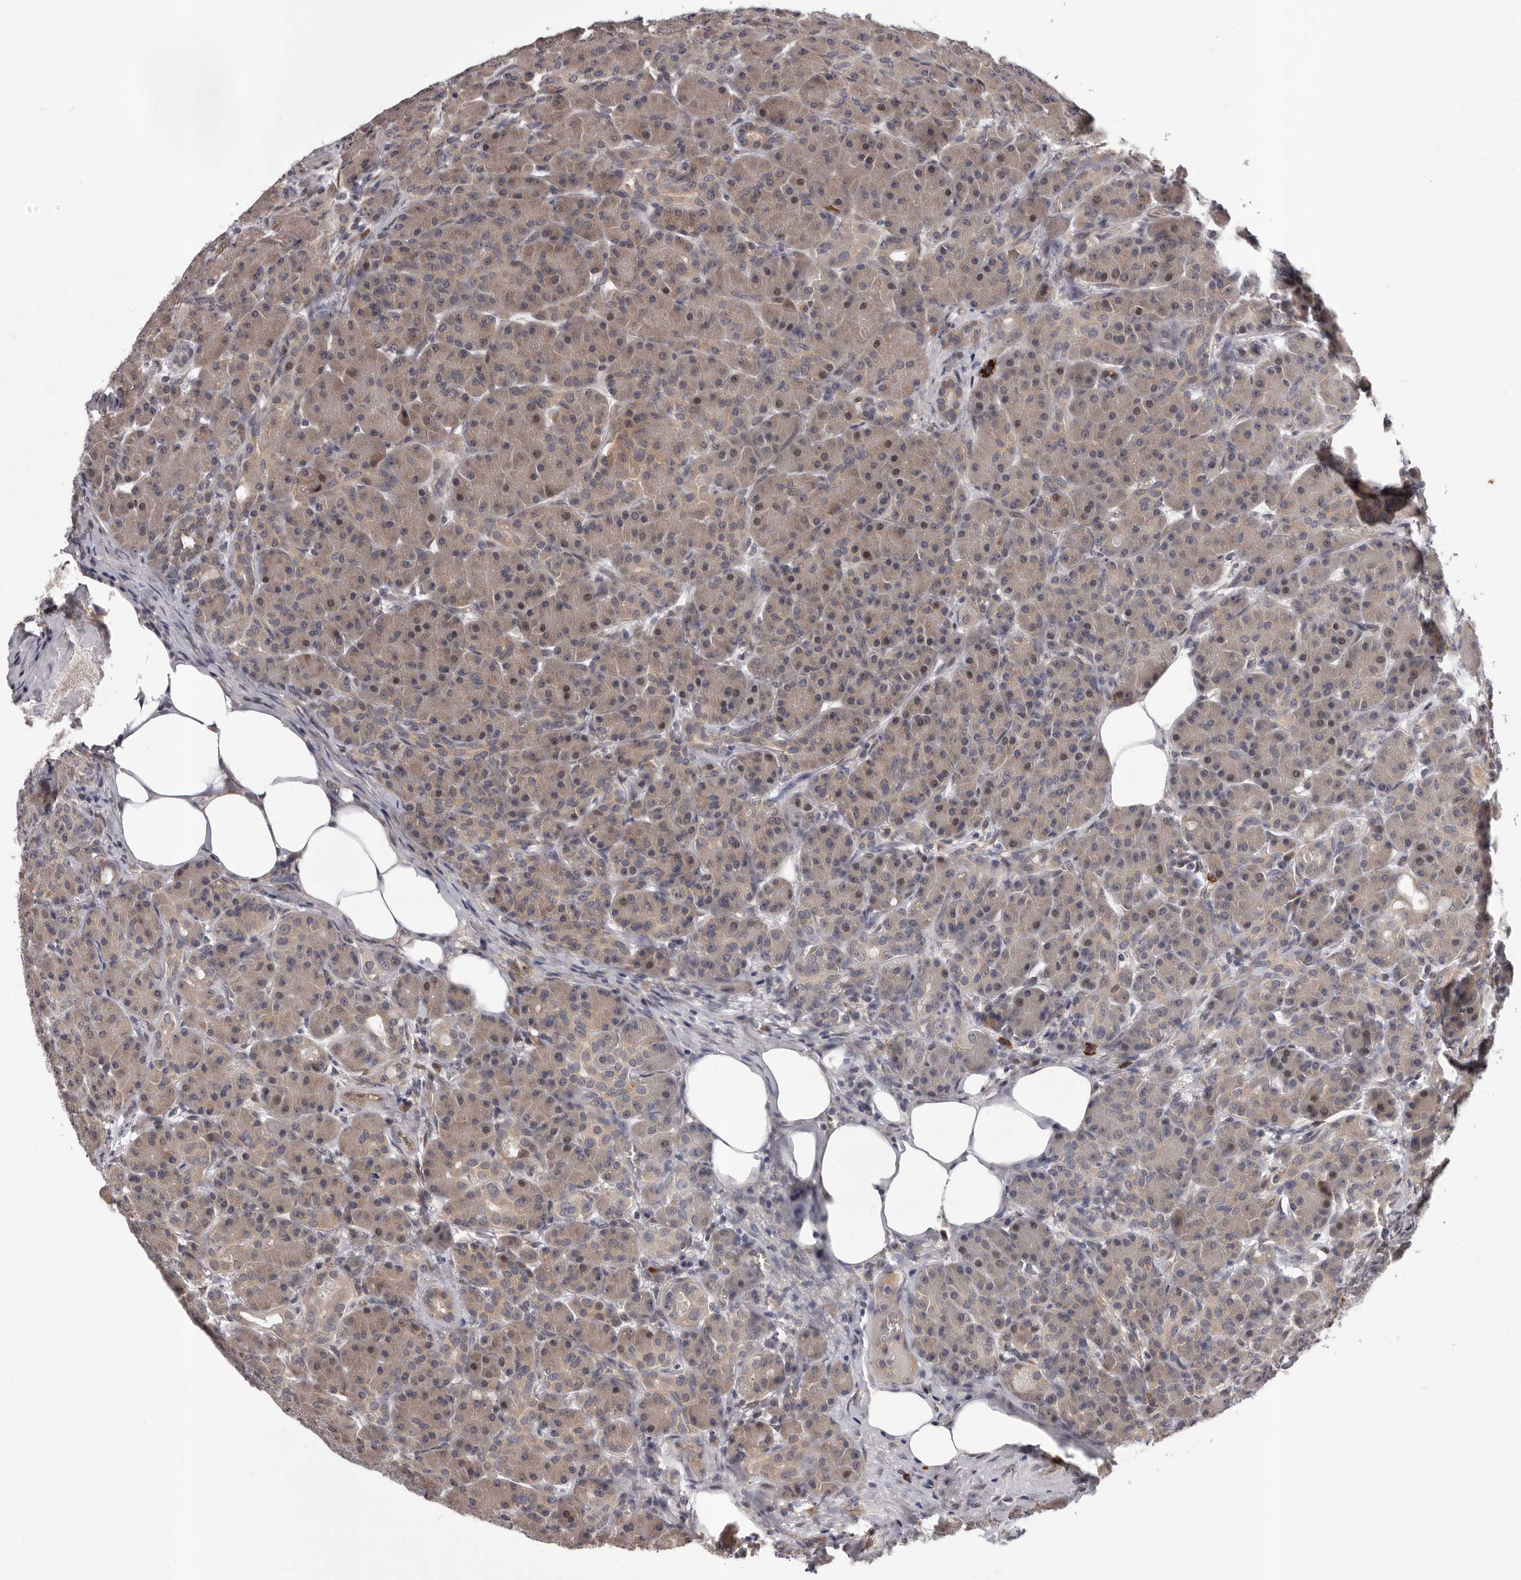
{"staining": {"intensity": "weak", "quantity": "25%-75%", "location": "cytoplasmic/membranous,nuclear"}, "tissue": "pancreas", "cell_type": "Exocrine glandular cells", "image_type": "normal", "snomed": [{"axis": "morphology", "description": "Normal tissue, NOS"}, {"axis": "topography", "description": "Pancreas"}], "caption": "Weak cytoplasmic/membranous,nuclear positivity is seen in approximately 25%-75% of exocrine glandular cells in benign pancreas. (IHC, brightfield microscopy, high magnification).", "gene": "MED8", "patient": {"sex": "male", "age": 63}}